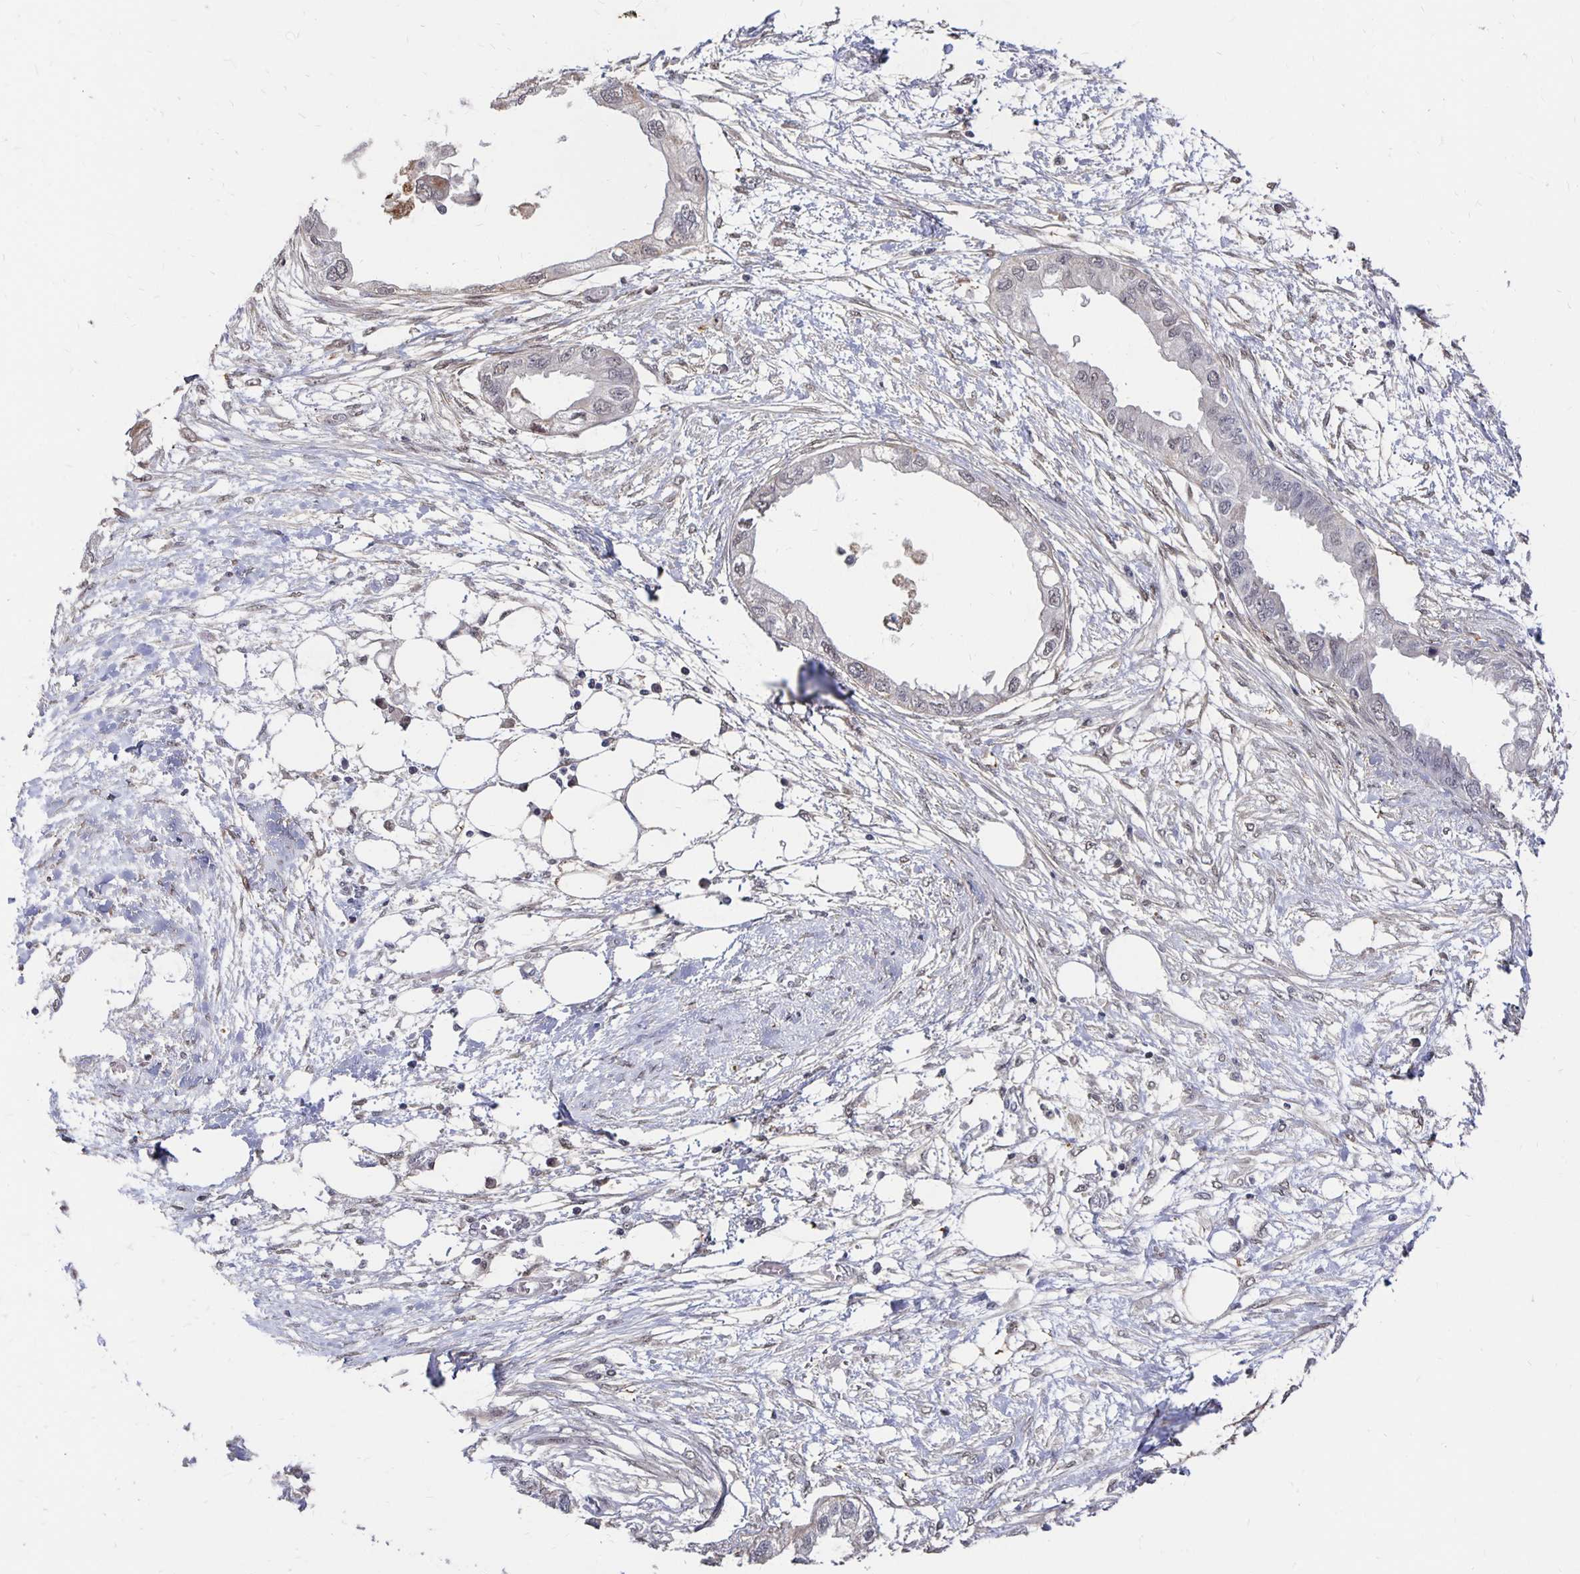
{"staining": {"intensity": "negative", "quantity": "none", "location": "none"}, "tissue": "endometrial cancer", "cell_type": "Tumor cells", "image_type": "cancer", "snomed": [{"axis": "morphology", "description": "Adenocarcinoma, NOS"}, {"axis": "morphology", "description": "Adenocarcinoma, metastatic, NOS"}, {"axis": "topography", "description": "Adipose tissue"}, {"axis": "topography", "description": "Endometrium"}], "caption": "IHC of metastatic adenocarcinoma (endometrial) shows no expression in tumor cells.", "gene": "CLASRP", "patient": {"sex": "female", "age": 67}}